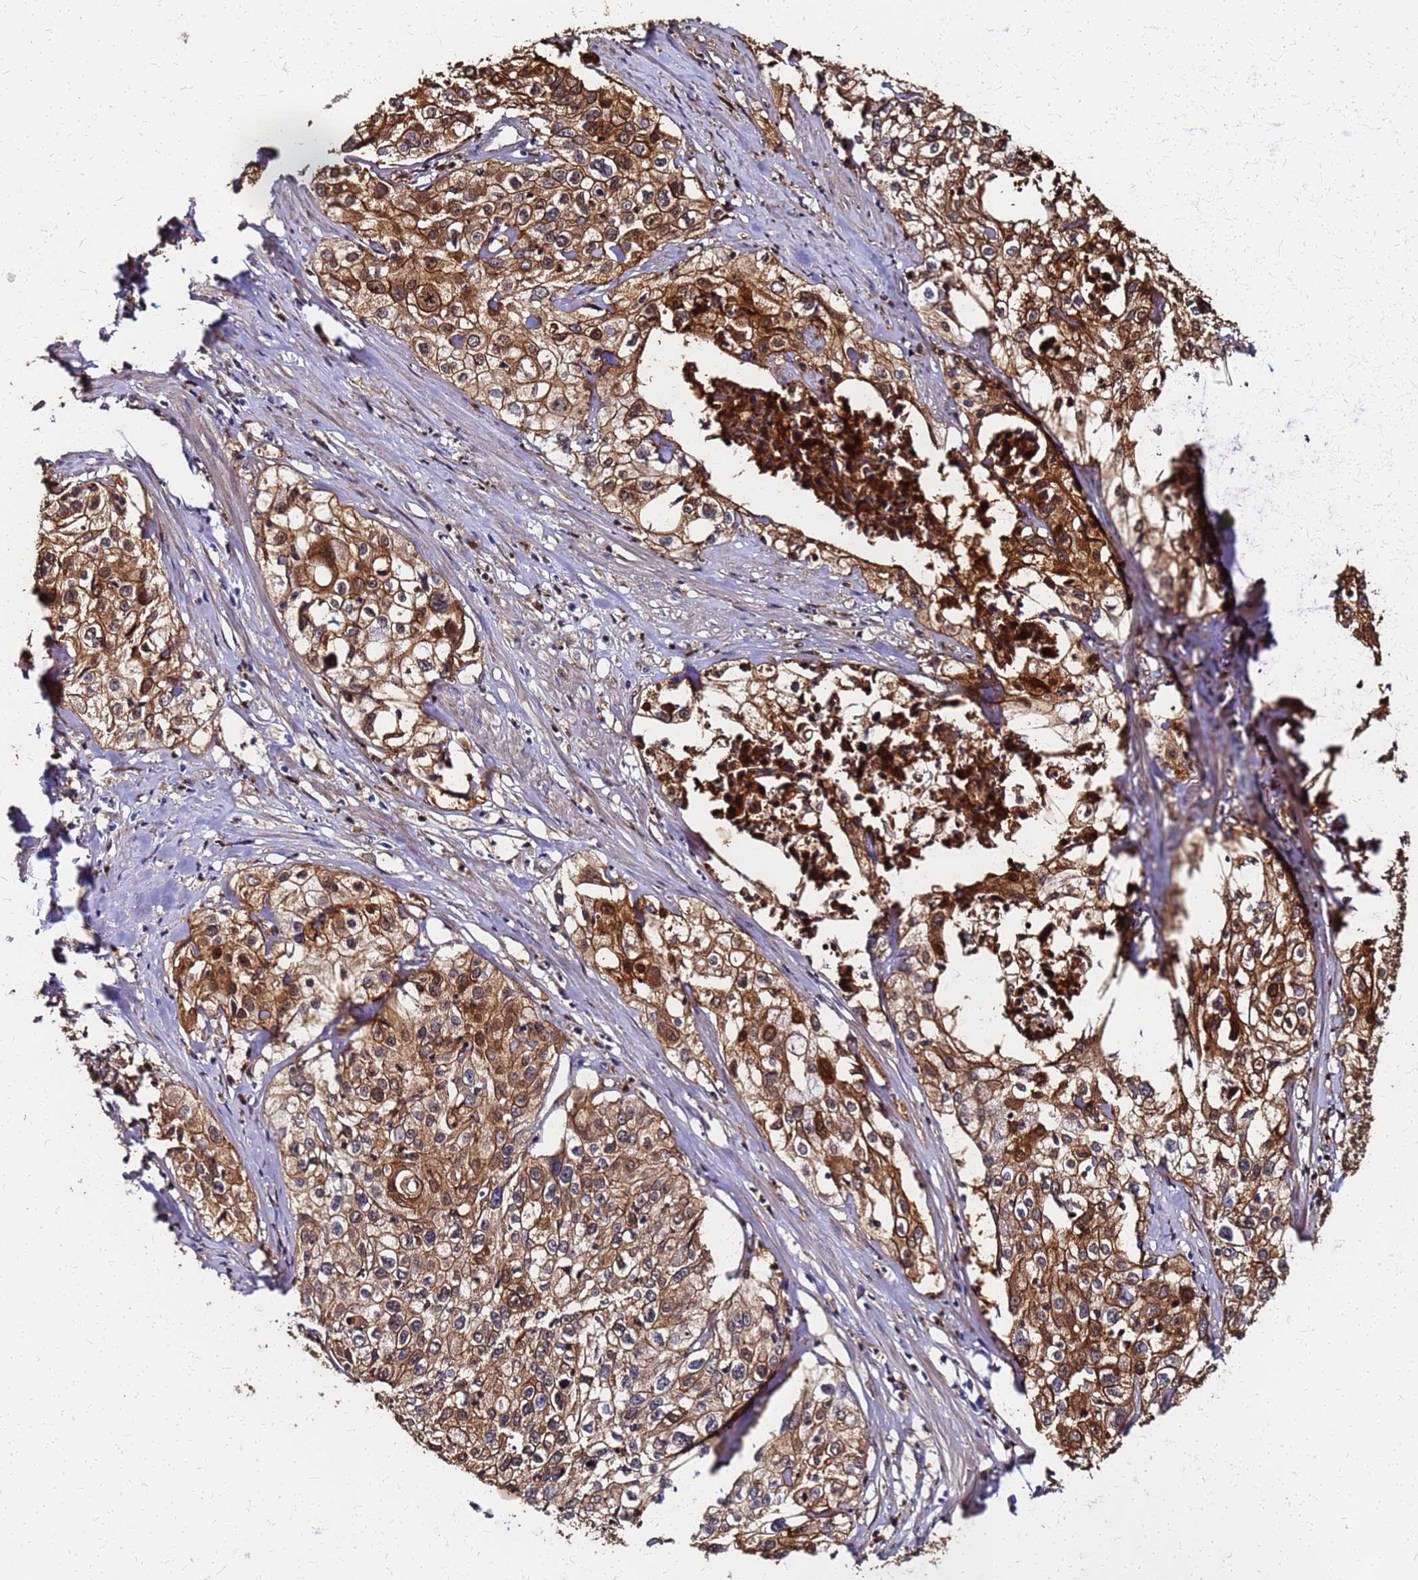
{"staining": {"intensity": "strong", "quantity": ">75%", "location": "cytoplasmic/membranous,nuclear"}, "tissue": "cervical cancer", "cell_type": "Tumor cells", "image_type": "cancer", "snomed": [{"axis": "morphology", "description": "Squamous cell carcinoma, NOS"}, {"axis": "topography", "description": "Cervix"}], "caption": "Brown immunohistochemical staining in cervical cancer displays strong cytoplasmic/membranous and nuclear expression in about >75% of tumor cells. (Stains: DAB in brown, nuclei in blue, Microscopy: brightfield microscopy at high magnification).", "gene": "S100A11", "patient": {"sex": "female", "age": 31}}